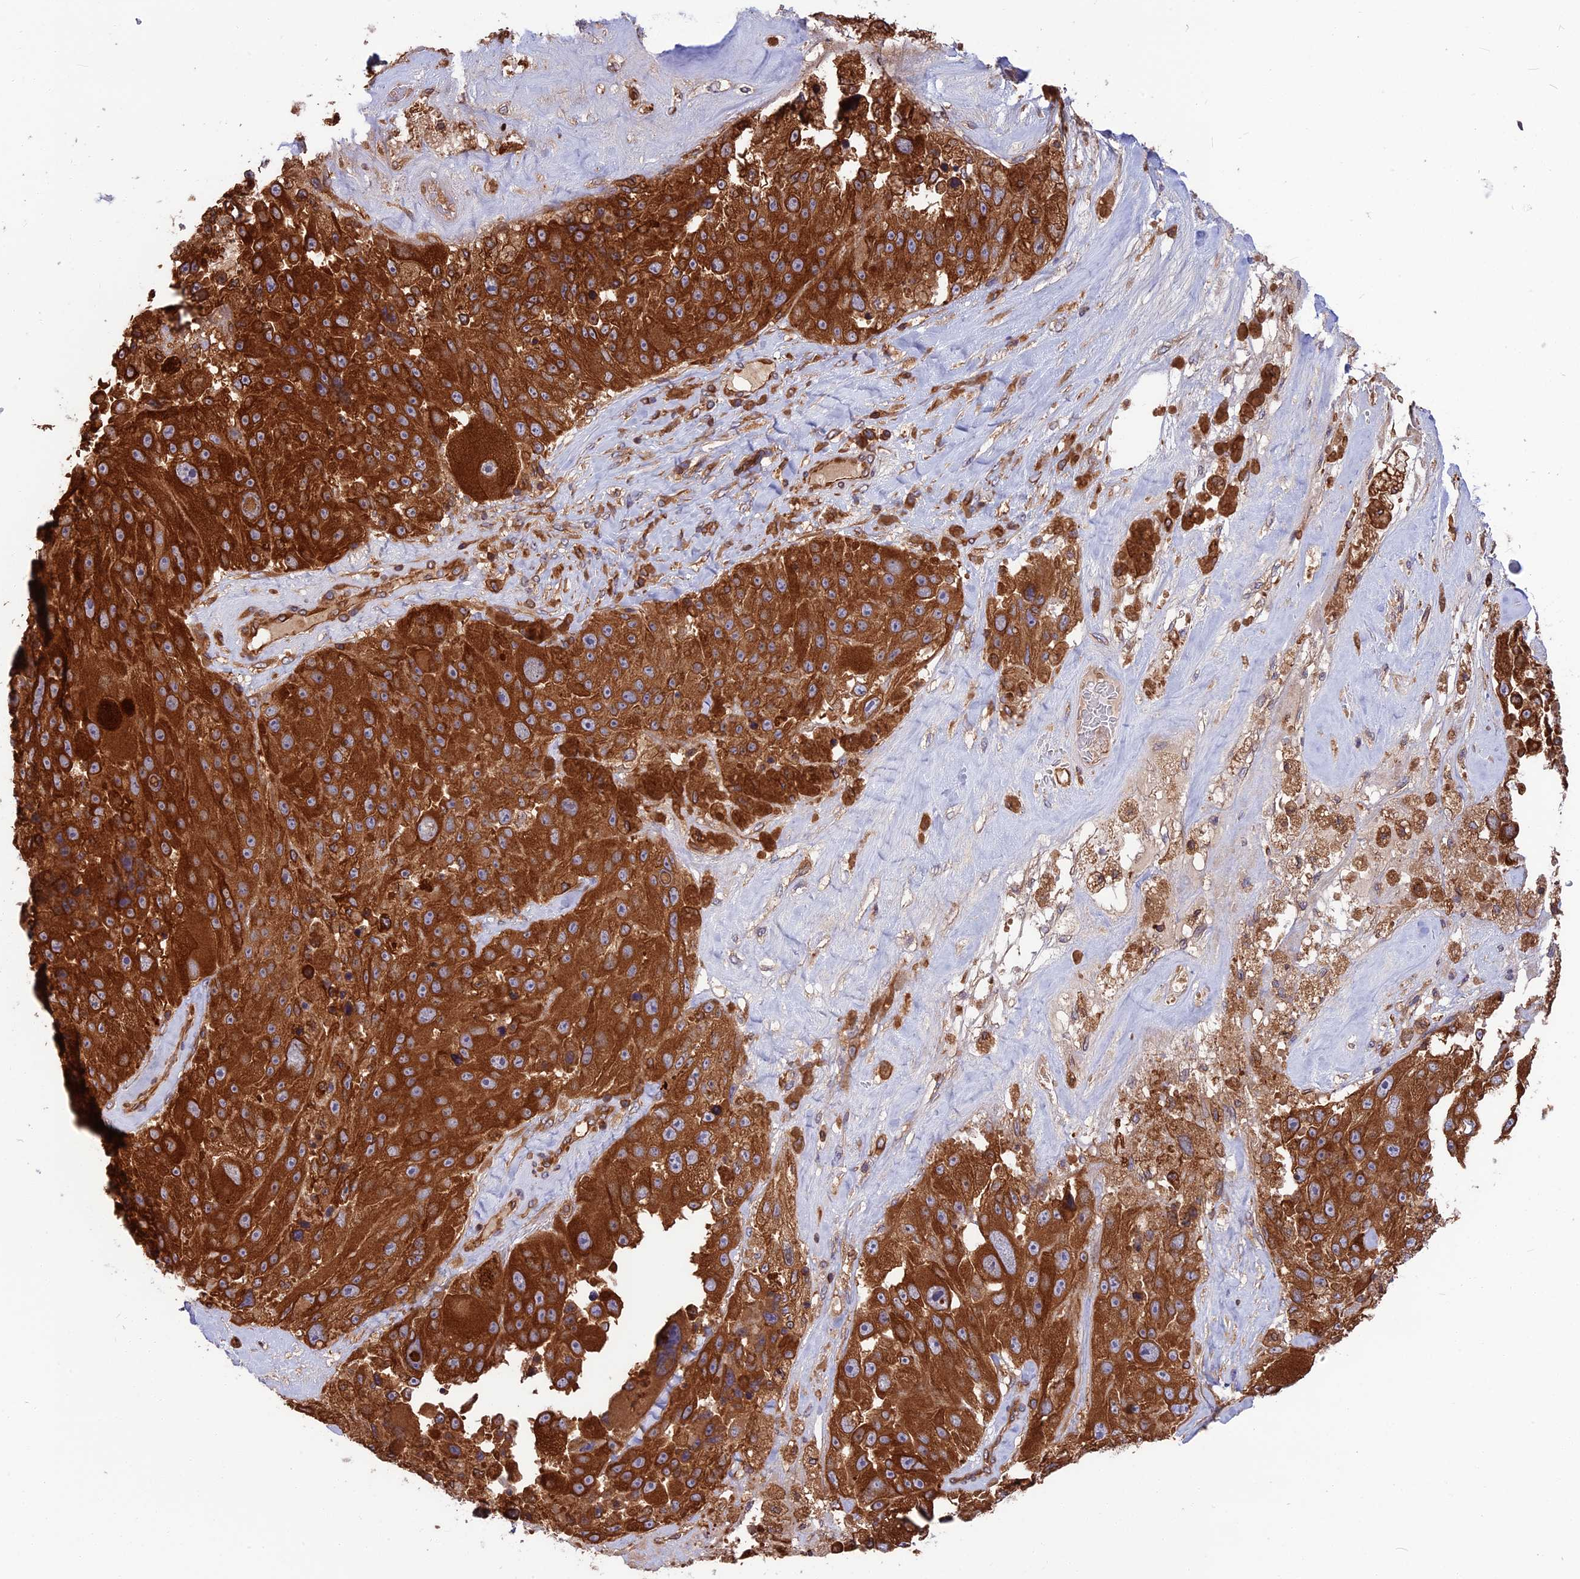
{"staining": {"intensity": "strong", "quantity": ">75%", "location": "cytoplasmic/membranous"}, "tissue": "melanoma", "cell_type": "Tumor cells", "image_type": "cancer", "snomed": [{"axis": "morphology", "description": "Malignant melanoma, Metastatic site"}, {"axis": "topography", "description": "Lymph node"}], "caption": "Protein analysis of melanoma tissue exhibits strong cytoplasmic/membranous positivity in approximately >75% of tumor cells. Immunohistochemistry (ihc) stains the protein of interest in brown and the nuclei are stained blue.", "gene": "WDR1", "patient": {"sex": "male", "age": 62}}